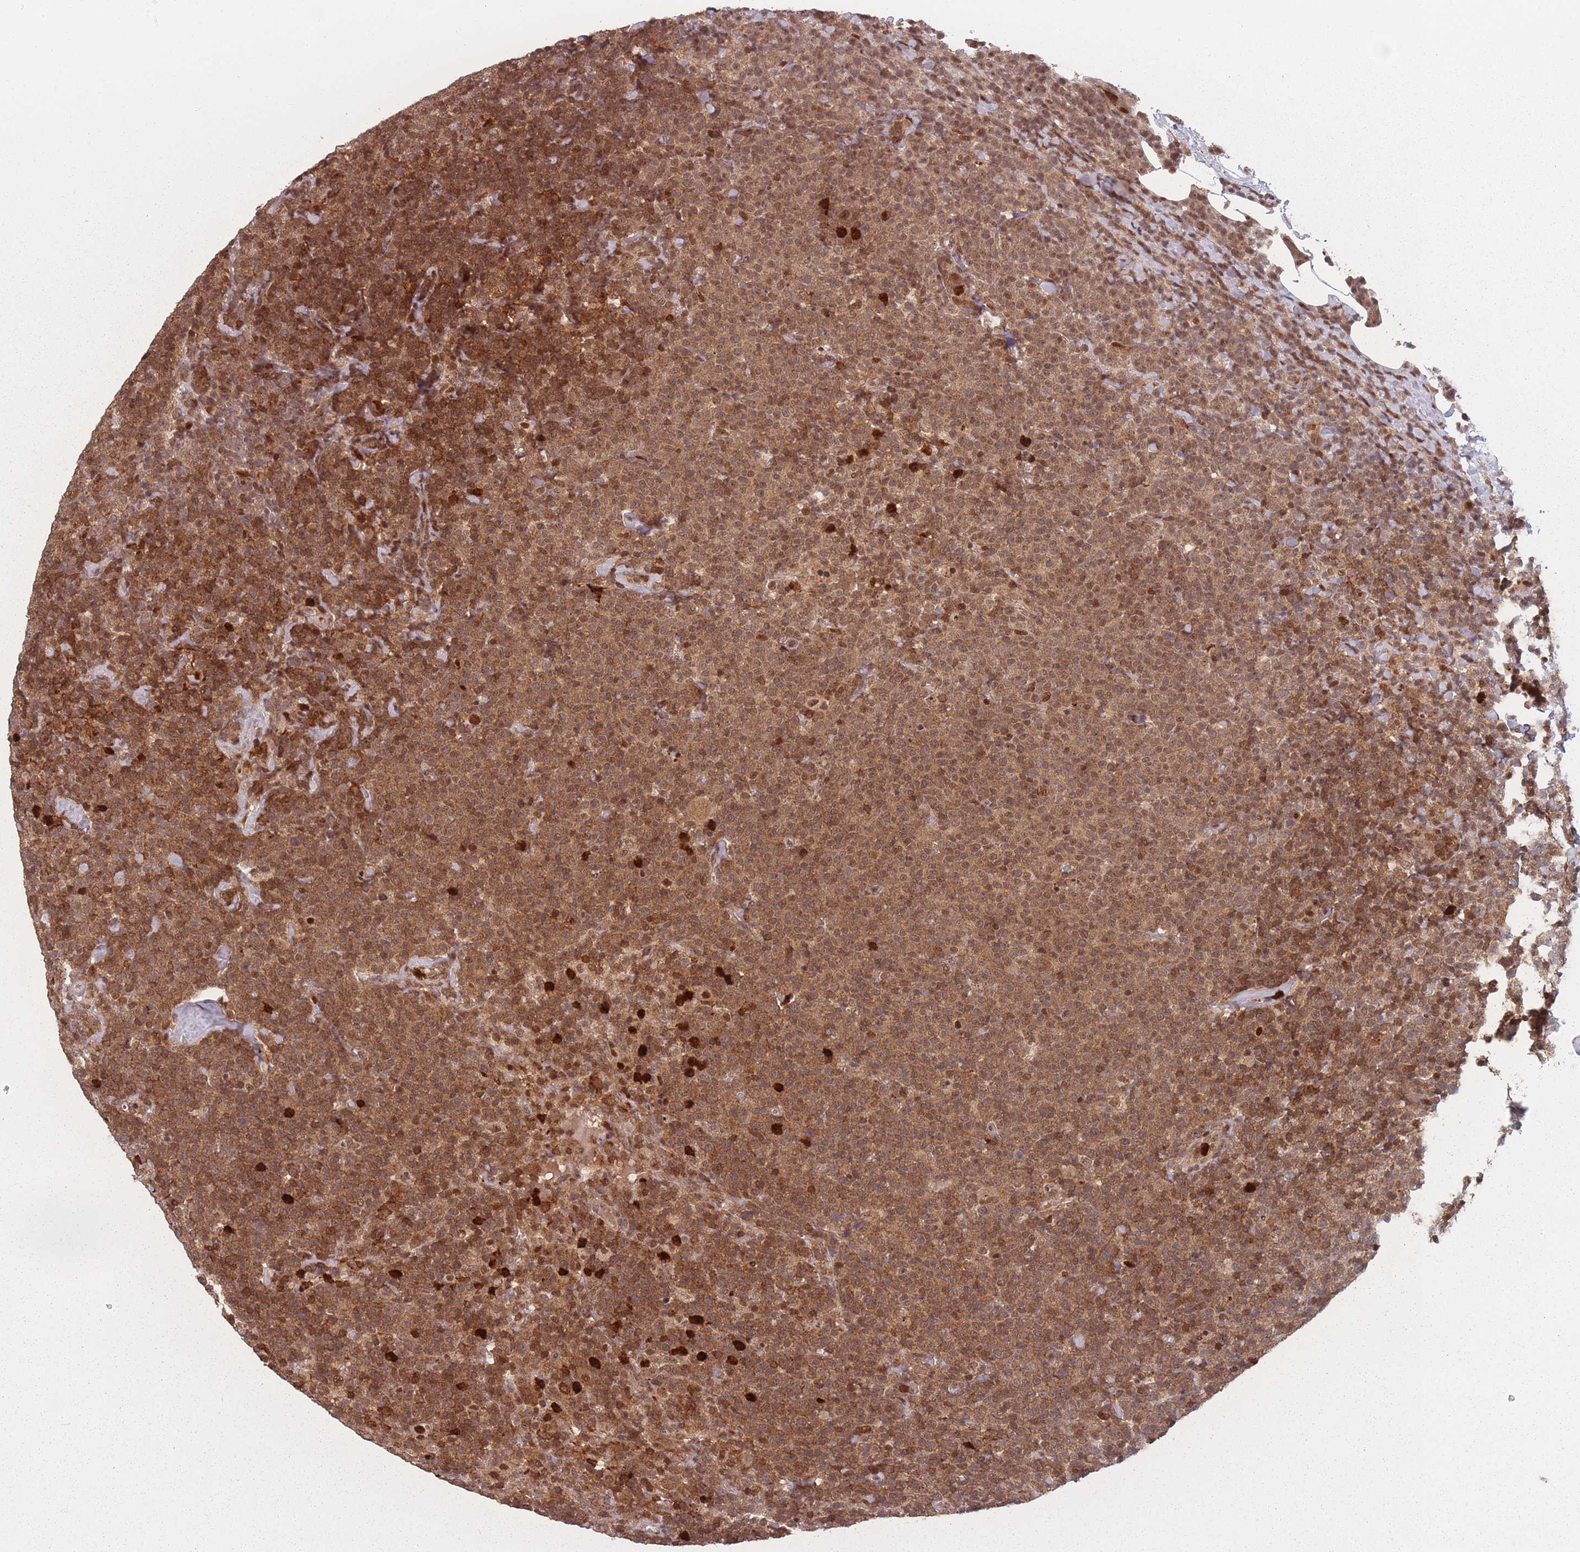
{"staining": {"intensity": "moderate", "quantity": ">75%", "location": "cytoplasmic/membranous,nuclear"}, "tissue": "lymphoma", "cell_type": "Tumor cells", "image_type": "cancer", "snomed": [{"axis": "morphology", "description": "Malignant lymphoma, non-Hodgkin's type, High grade"}, {"axis": "topography", "description": "Lymph node"}], "caption": "Immunohistochemistry (IHC) image of neoplastic tissue: malignant lymphoma, non-Hodgkin's type (high-grade) stained using IHC shows medium levels of moderate protein expression localized specifically in the cytoplasmic/membranous and nuclear of tumor cells, appearing as a cytoplasmic/membranous and nuclear brown color.", "gene": "WDR55", "patient": {"sex": "male", "age": 61}}